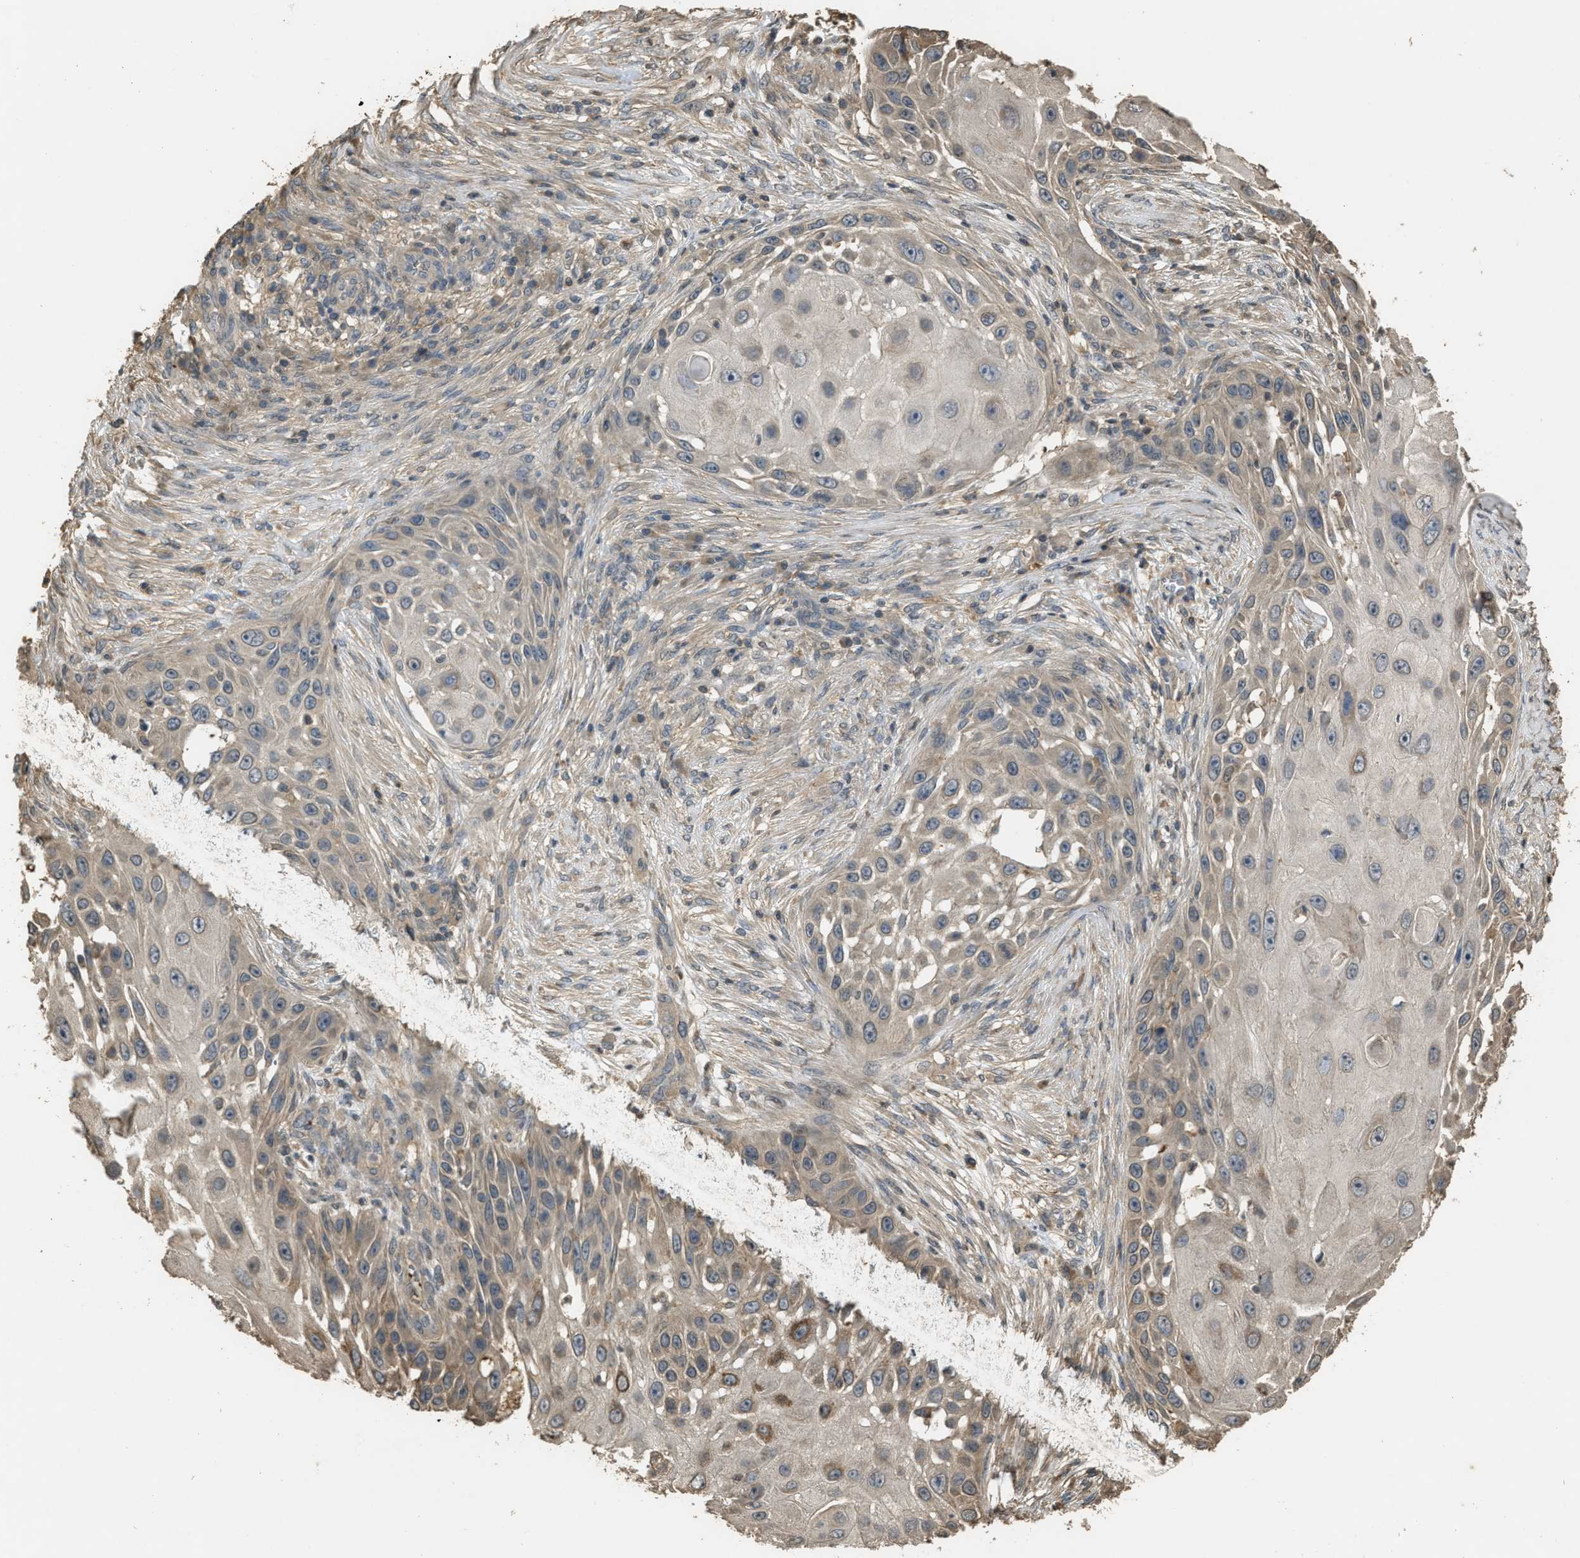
{"staining": {"intensity": "weak", "quantity": "<25%", "location": "cytoplasmic/membranous"}, "tissue": "skin cancer", "cell_type": "Tumor cells", "image_type": "cancer", "snomed": [{"axis": "morphology", "description": "Squamous cell carcinoma, NOS"}, {"axis": "topography", "description": "Skin"}], "caption": "This image is of squamous cell carcinoma (skin) stained with IHC to label a protein in brown with the nuclei are counter-stained blue. There is no positivity in tumor cells.", "gene": "ARHGDIA", "patient": {"sex": "female", "age": 44}}